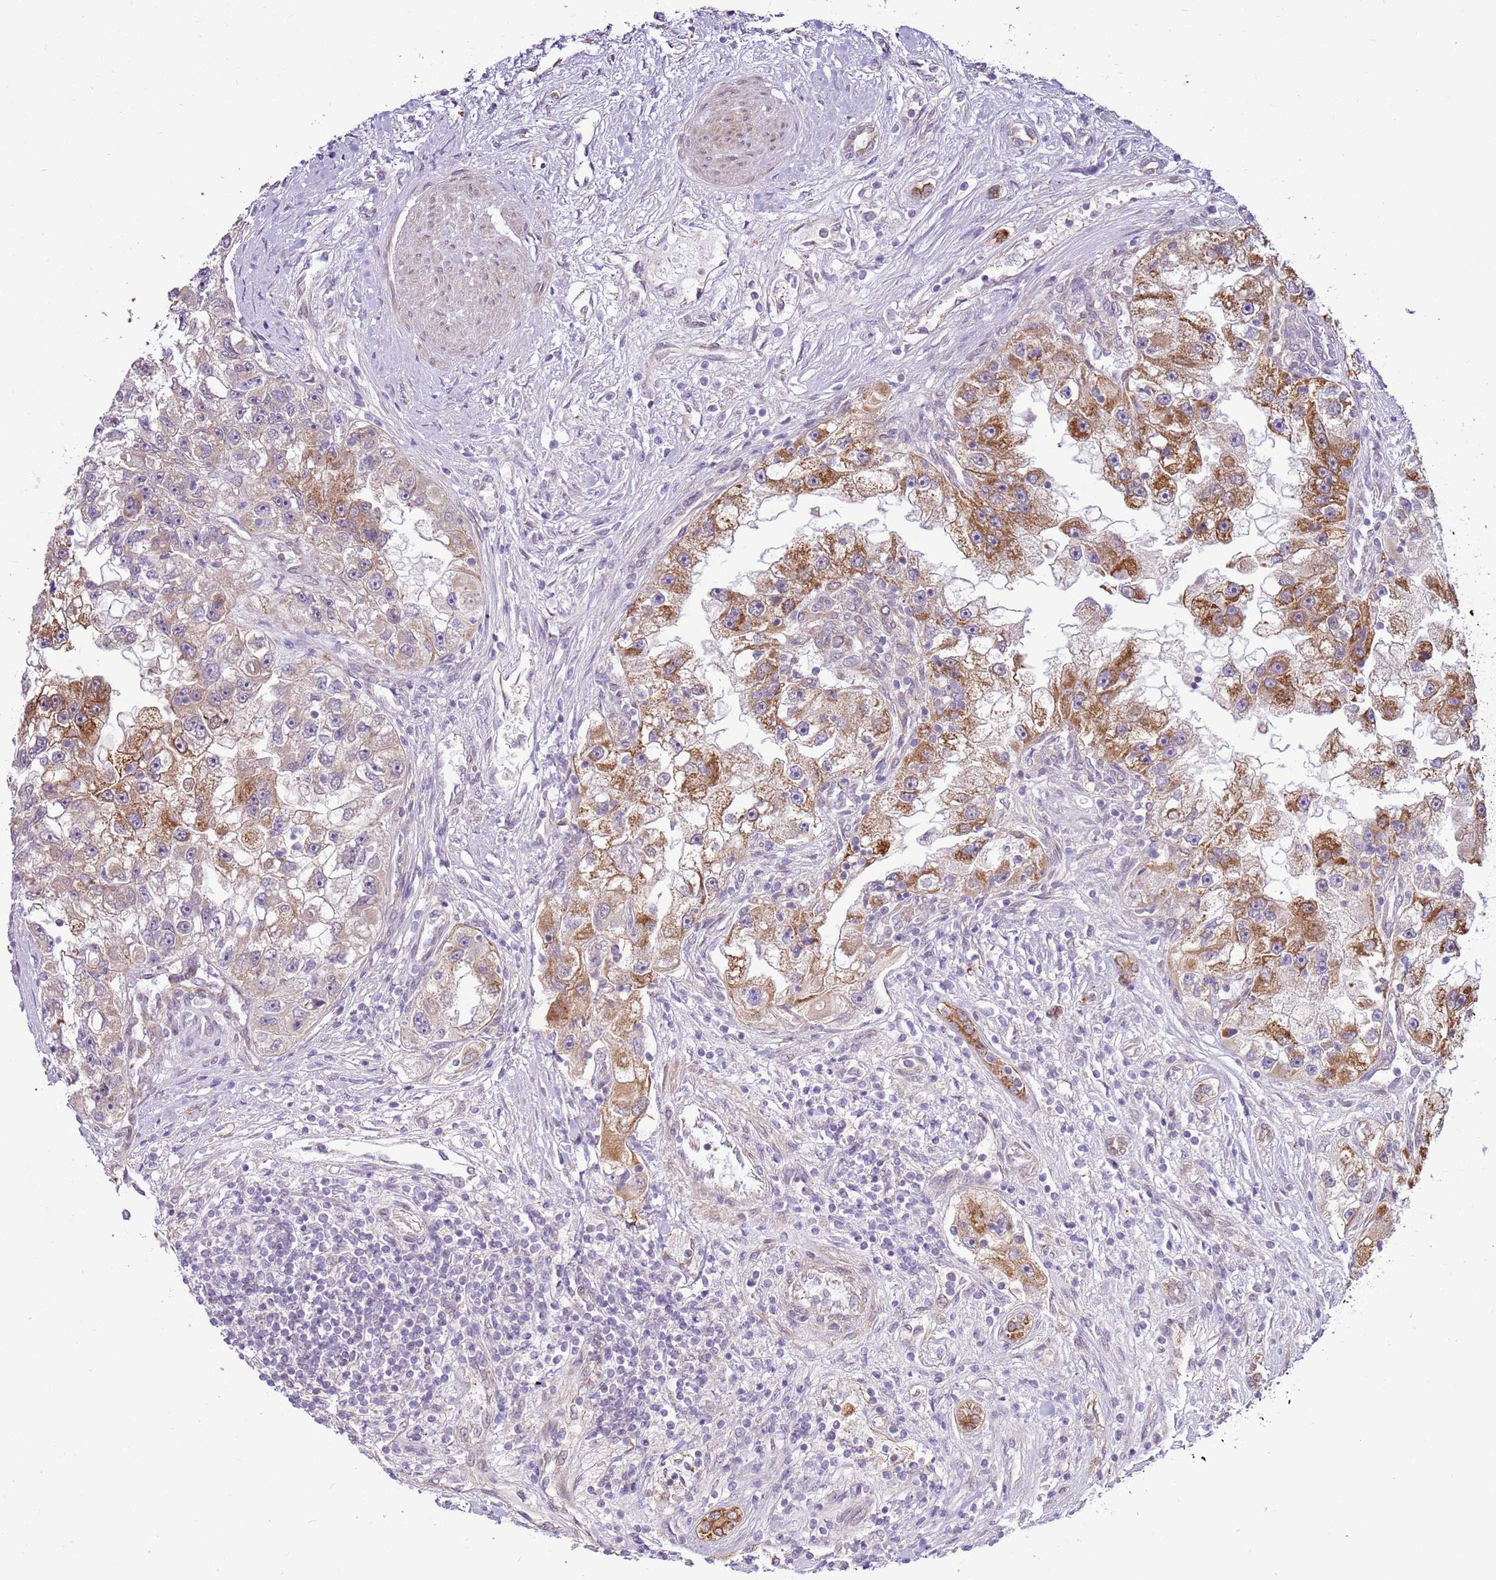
{"staining": {"intensity": "moderate", "quantity": "25%-75%", "location": "cytoplasmic/membranous"}, "tissue": "renal cancer", "cell_type": "Tumor cells", "image_type": "cancer", "snomed": [{"axis": "morphology", "description": "Adenocarcinoma, NOS"}, {"axis": "topography", "description": "Kidney"}], "caption": "An image of renal adenocarcinoma stained for a protein displays moderate cytoplasmic/membranous brown staining in tumor cells.", "gene": "SCARA3", "patient": {"sex": "male", "age": 63}}